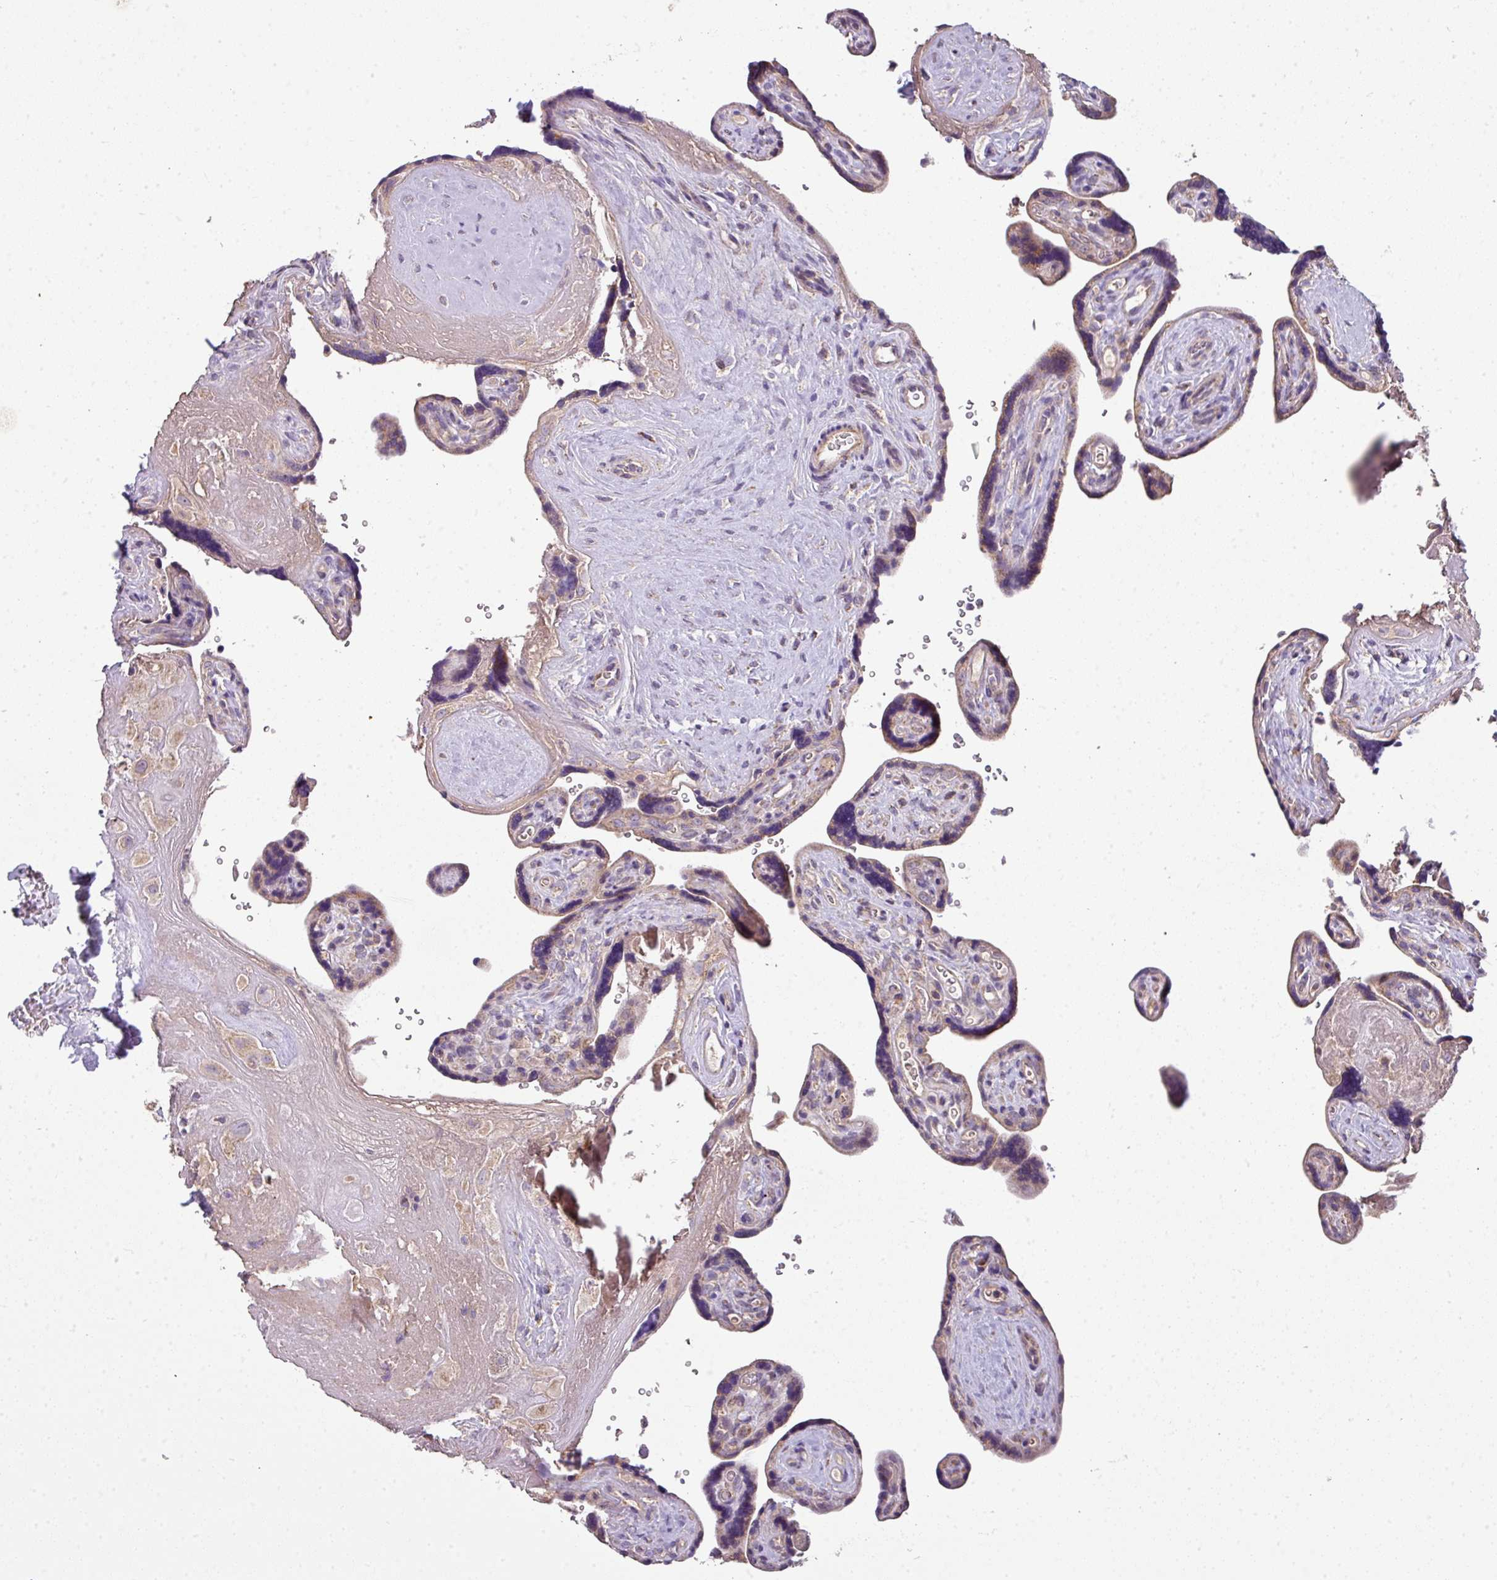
{"staining": {"intensity": "weak", "quantity": ">75%", "location": "cytoplasmic/membranous"}, "tissue": "placenta", "cell_type": "Decidual cells", "image_type": "normal", "snomed": [{"axis": "morphology", "description": "Normal tissue, NOS"}, {"axis": "topography", "description": "Placenta"}], "caption": "High-power microscopy captured an IHC image of normal placenta, revealing weak cytoplasmic/membranous staining in about >75% of decidual cells.", "gene": "PALS2", "patient": {"sex": "female", "age": 39}}